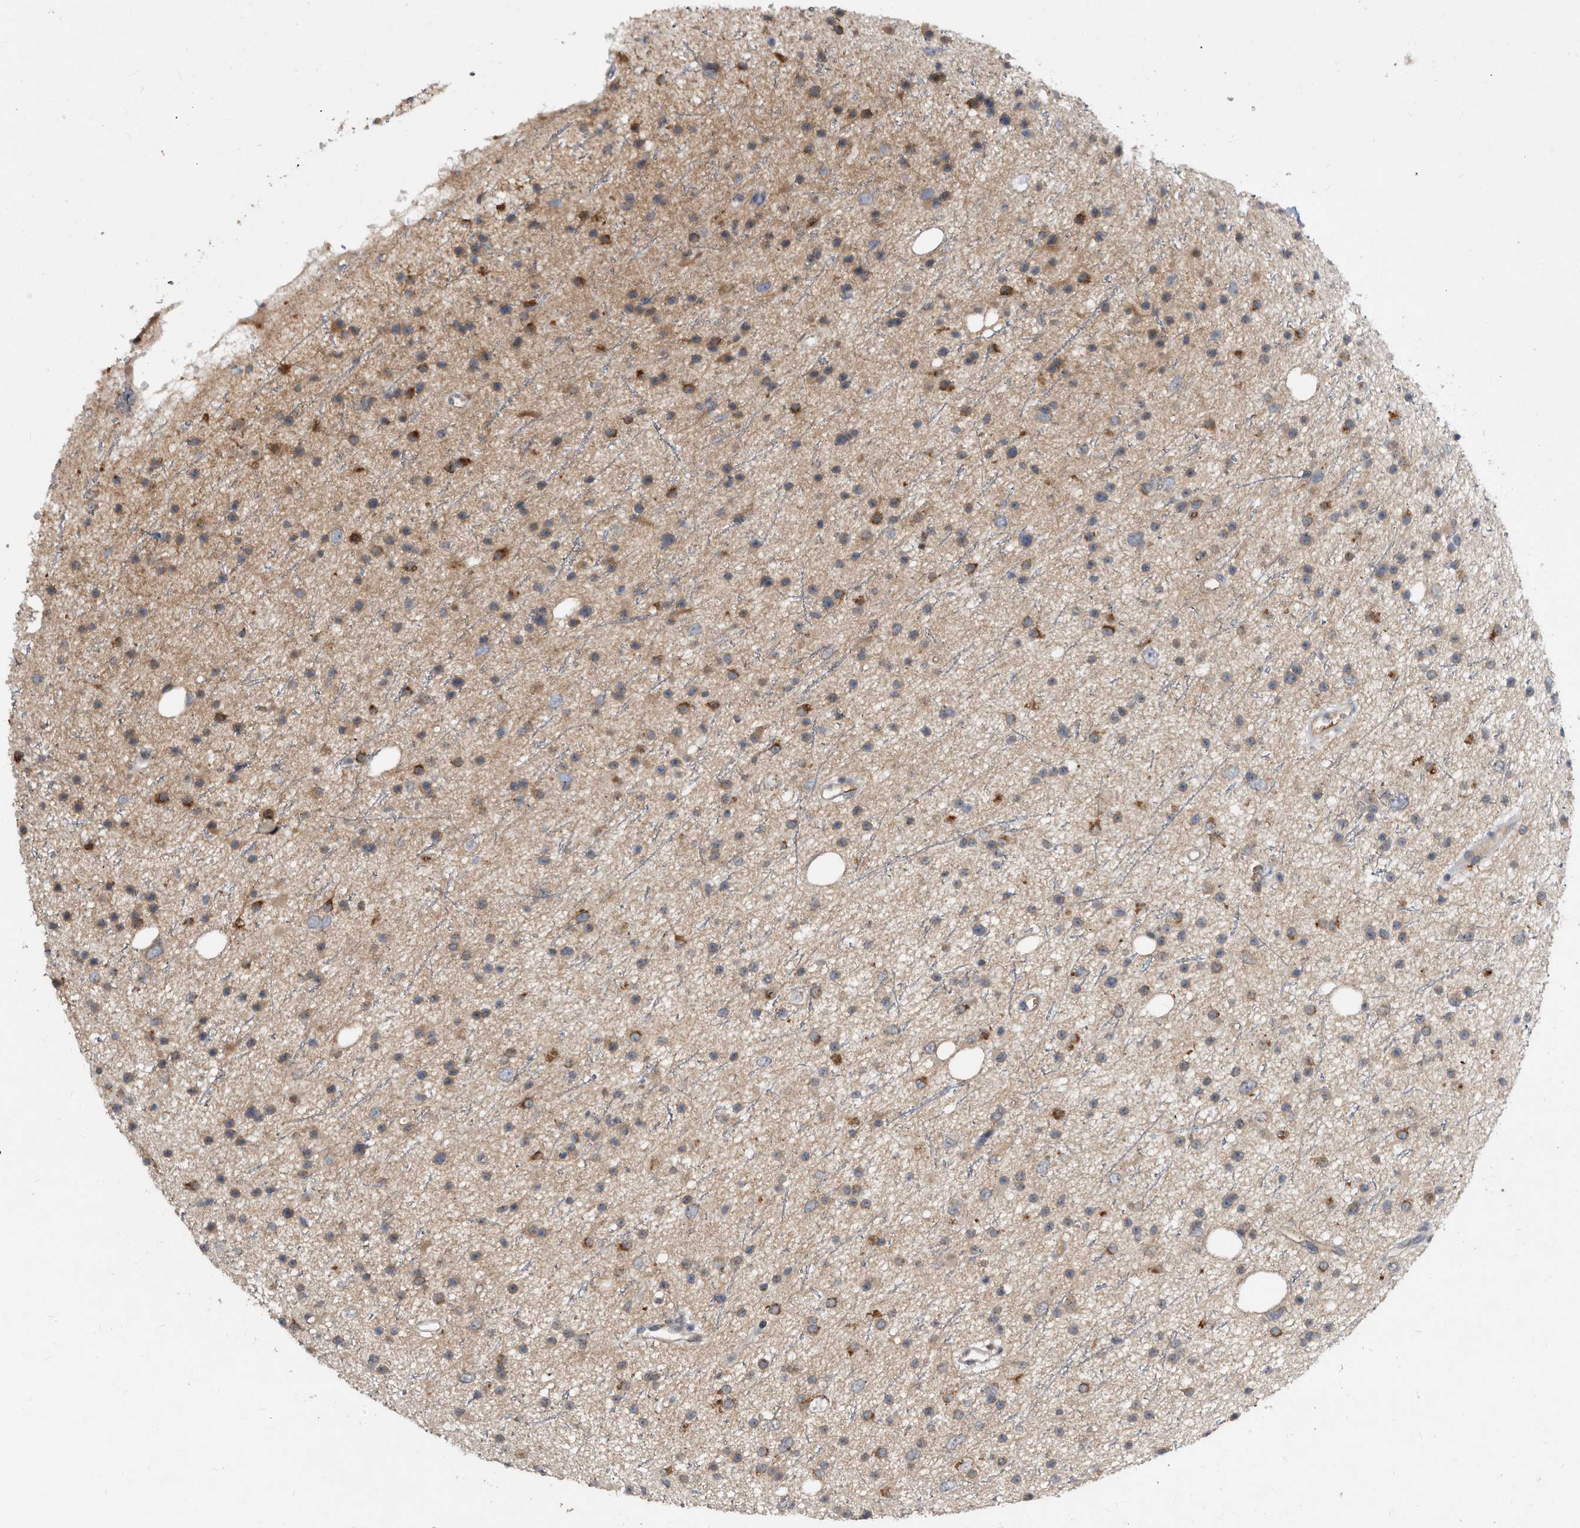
{"staining": {"intensity": "moderate", "quantity": "25%-75%", "location": "cytoplasmic/membranous"}, "tissue": "glioma", "cell_type": "Tumor cells", "image_type": "cancer", "snomed": [{"axis": "morphology", "description": "Glioma, malignant, Low grade"}, {"axis": "topography", "description": "Cerebral cortex"}], "caption": "DAB (3,3'-diaminobenzidine) immunohistochemical staining of human malignant glioma (low-grade) demonstrates moderate cytoplasmic/membranous protein positivity in about 25%-75% of tumor cells. Using DAB (brown) and hematoxylin (blue) stains, captured at high magnification using brightfield microscopy.", "gene": "PI15", "patient": {"sex": "female", "age": 39}}